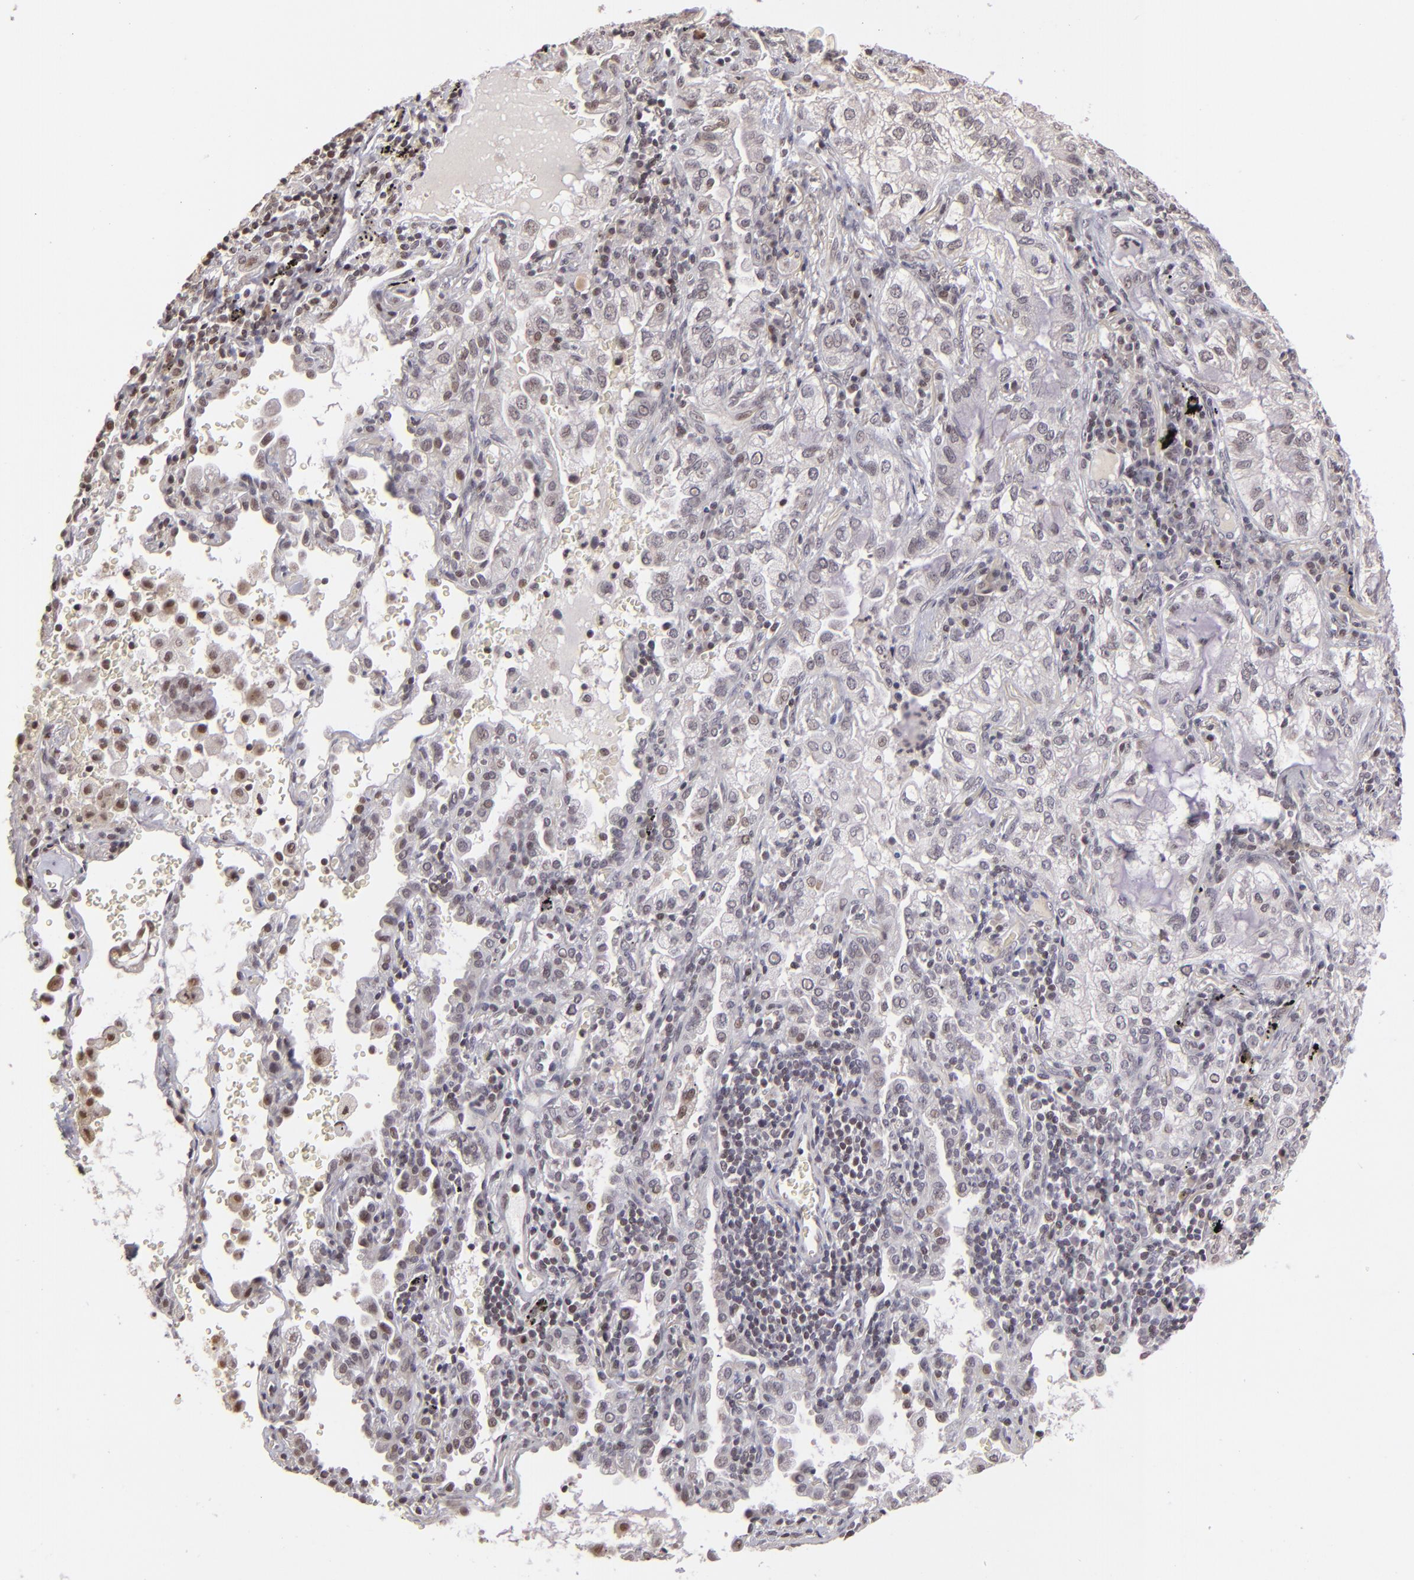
{"staining": {"intensity": "weak", "quantity": "<25%", "location": "nuclear"}, "tissue": "lung cancer", "cell_type": "Tumor cells", "image_type": "cancer", "snomed": [{"axis": "morphology", "description": "Adenocarcinoma, NOS"}, {"axis": "topography", "description": "Lung"}], "caption": "This is an immunohistochemistry photomicrograph of lung adenocarcinoma. There is no positivity in tumor cells.", "gene": "RARB", "patient": {"sex": "female", "age": 50}}